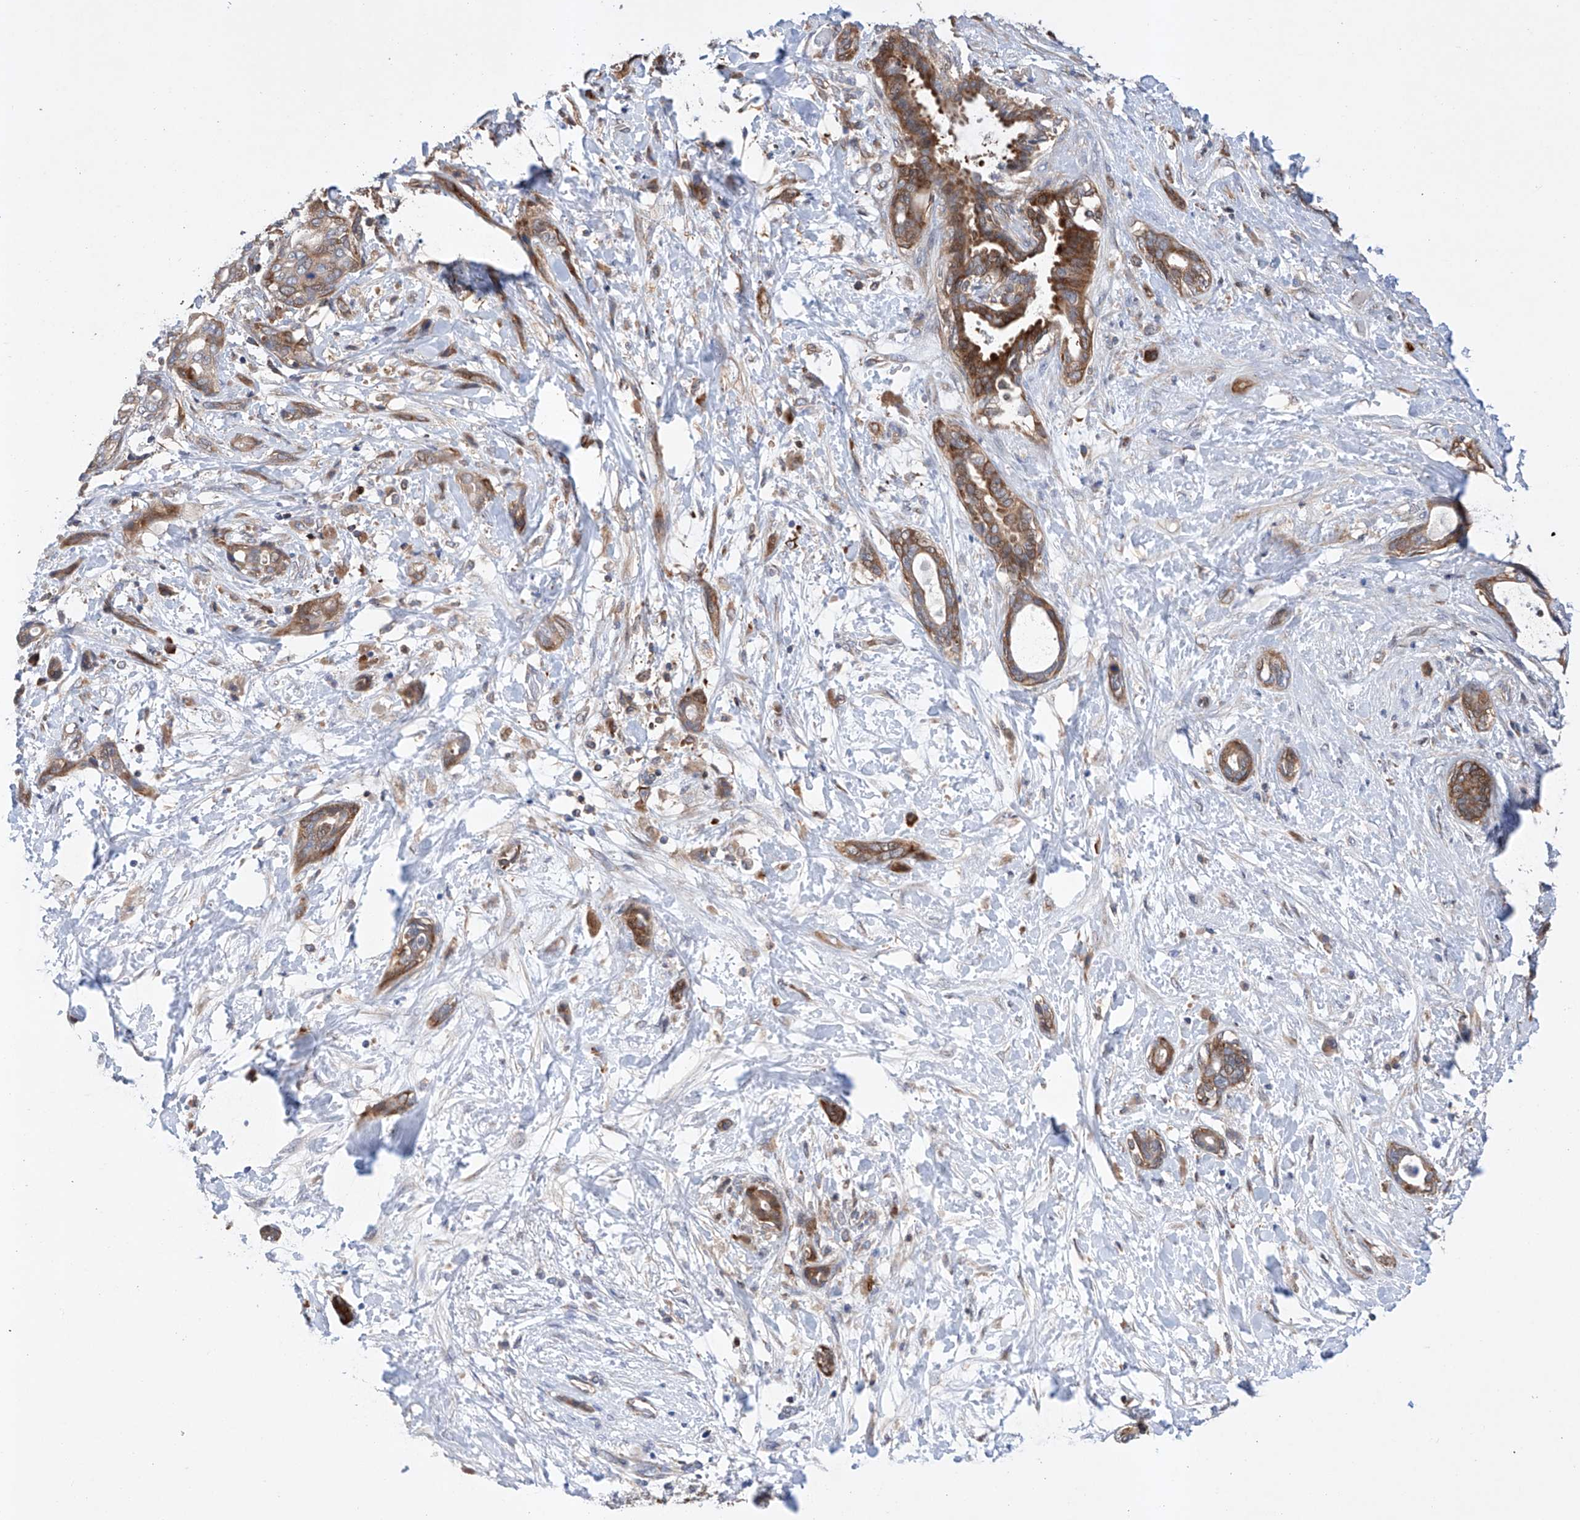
{"staining": {"intensity": "moderate", "quantity": ">75%", "location": "cytoplasmic/membranous"}, "tissue": "pancreatic cancer", "cell_type": "Tumor cells", "image_type": "cancer", "snomed": [{"axis": "morphology", "description": "Normal tissue, NOS"}, {"axis": "morphology", "description": "Adenocarcinoma, NOS"}, {"axis": "topography", "description": "Pancreas"}, {"axis": "topography", "description": "Peripheral nerve tissue"}], "caption": "A brown stain labels moderate cytoplasmic/membranous positivity of a protein in pancreatic cancer tumor cells. (DAB (3,3'-diaminobenzidine) IHC with brightfield microscopy, high magnification).", "gene": "TIMM23", "patient": {"sex": "female", "age": 63}}